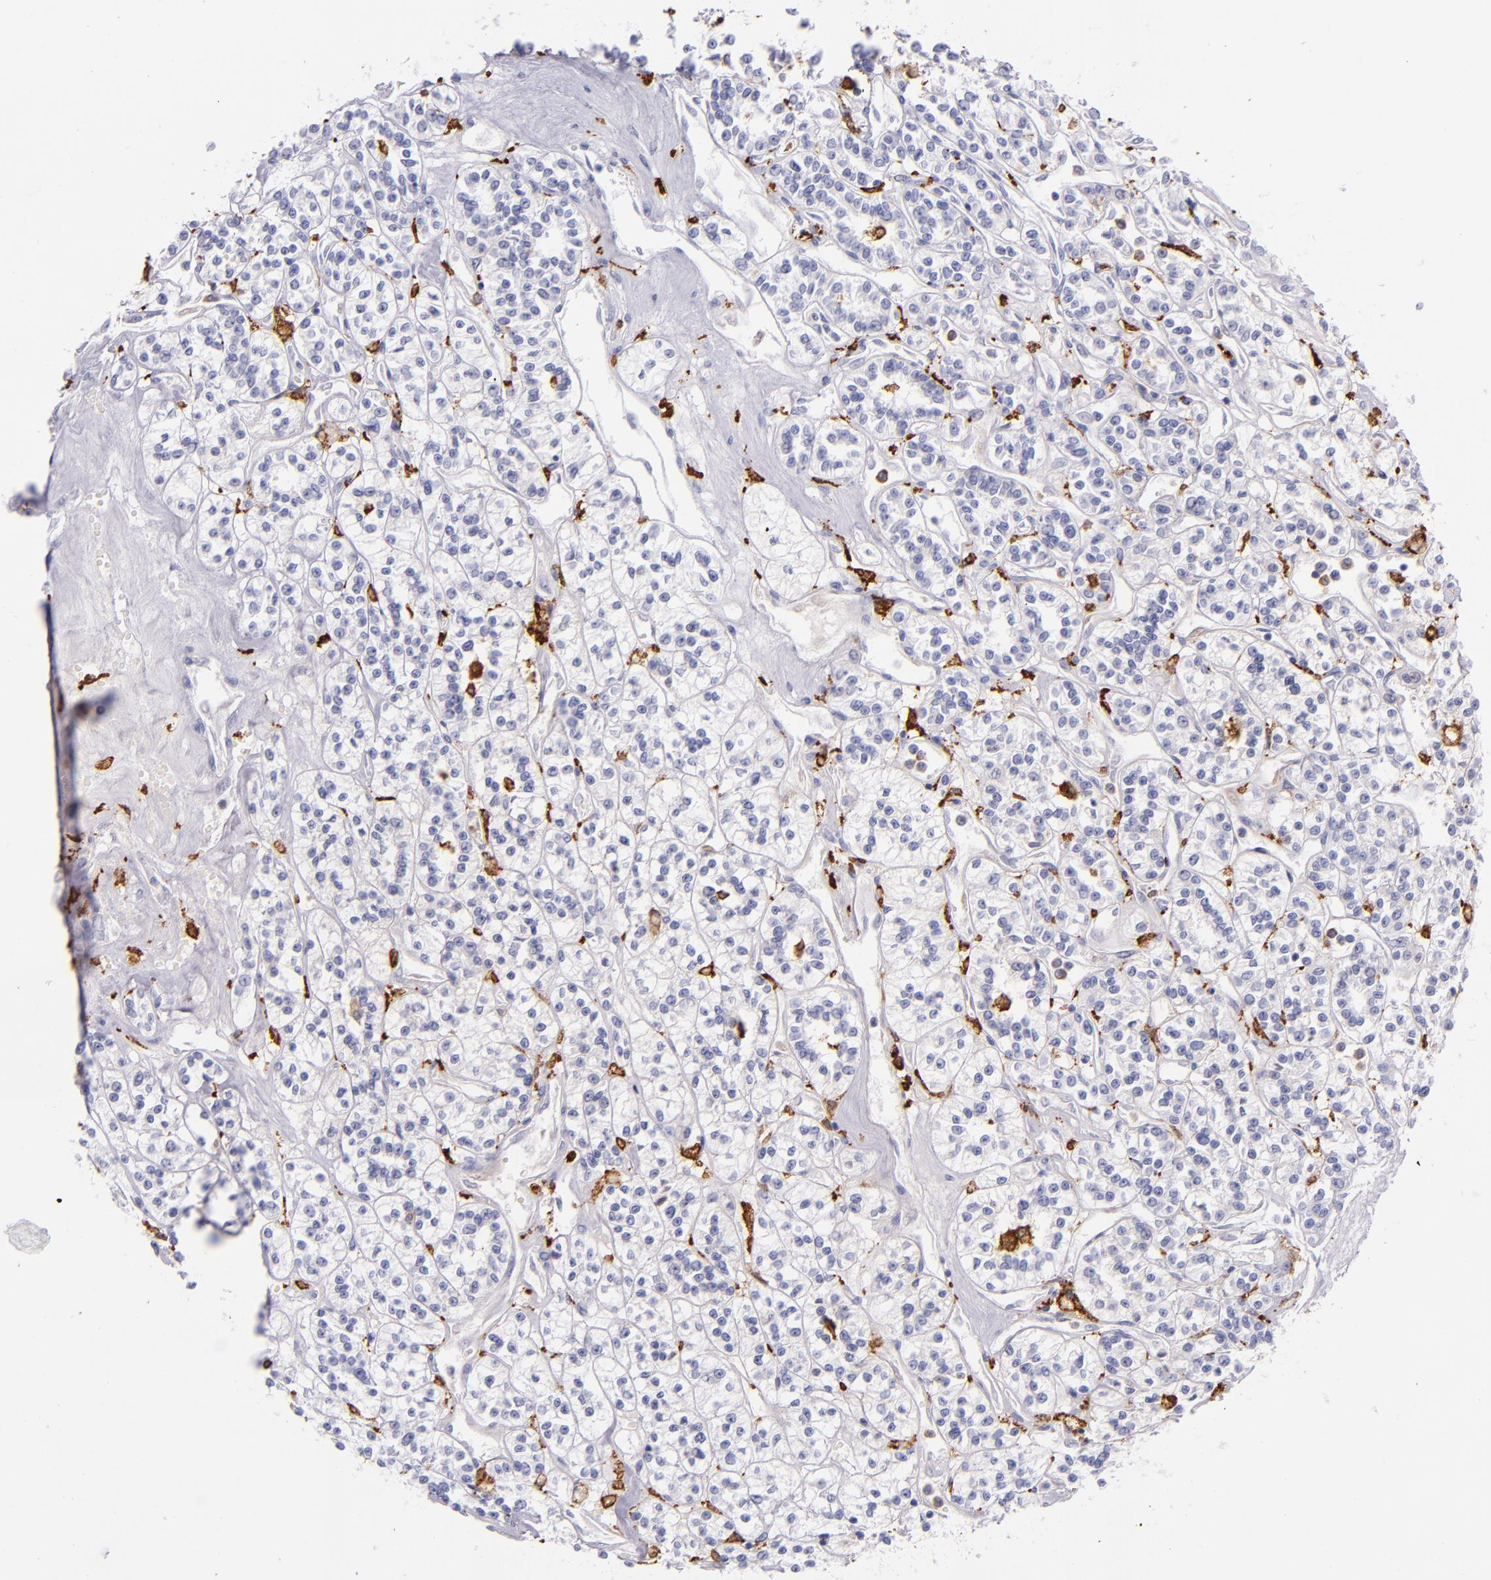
{"staining": {"intensity": "negative", "quantity": "none", "location": "none"}, "tissue": "renal cancer", "cell_type": "Tumor cells", "image_type": "cancer", "snomed": [{"axis": "morphology", "description": "Adenocarcinoma, NOS"}, {"axis": "topography", "description": "Kidney"}], "caption": "Immunohistochemistry (IHC) histopathology image of neoplastic tissue: renal cancer stained with DAB demonstrates no significant protein staining in tumor cells.", "gene": "CD163", "patient": {"sex": "female", "age": 76}}